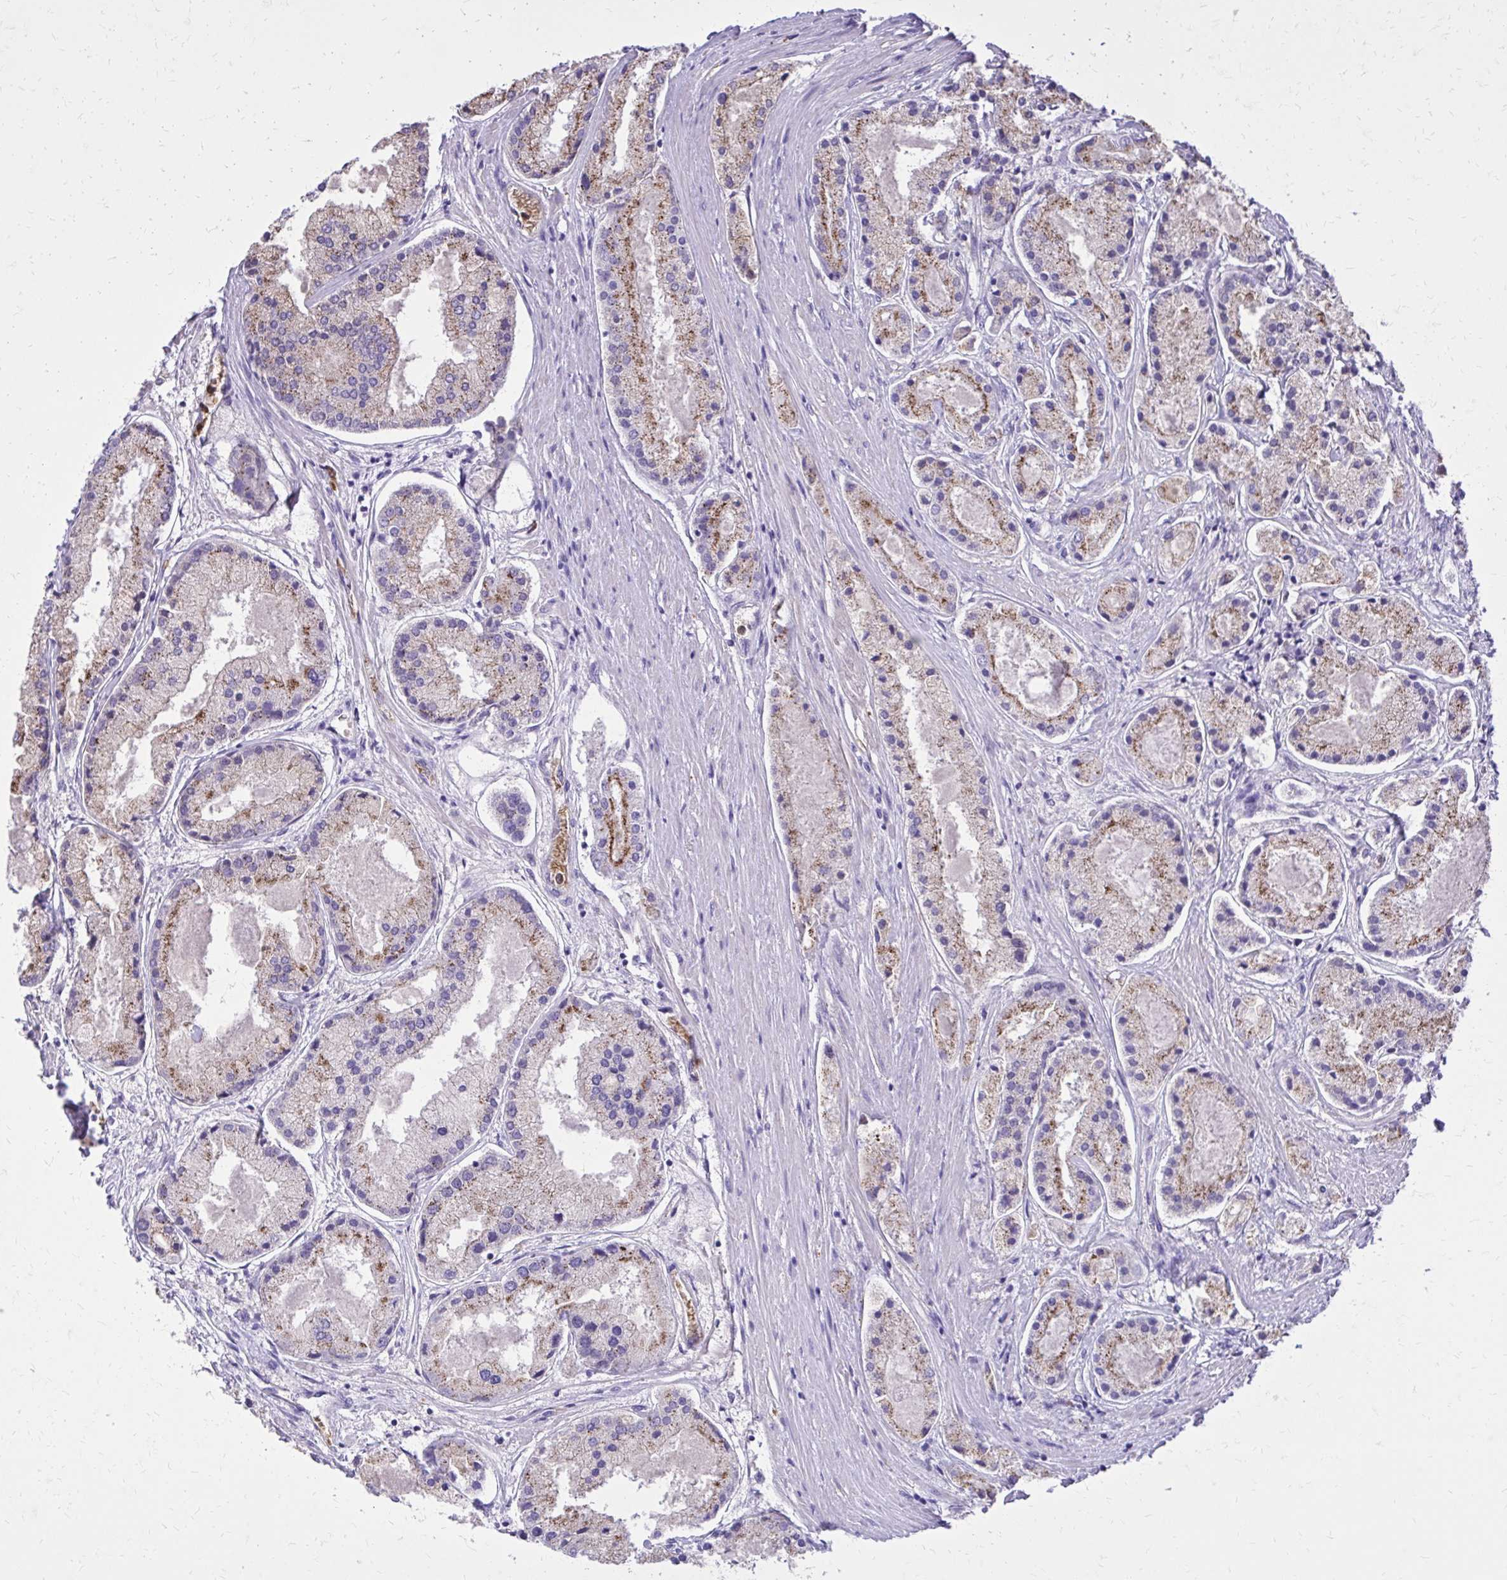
{"staining": {"intensity": "moderate", "quantity": "25%-75%", "location": "cytoplasmic/membranous"}, "tissue": "prostate cancer", "cell_type": "Tumor cells", "image_type": "cancer", "snomed": [{"axis": "morphology", "description": "Adenocarcinoma, High grade"}, {"axis": "topography", "description": "Prostate"}], "caption": "Prostate cancer (adenocarcinoma (high-grade)) stained with DAB (3,3'-diaminobenzidine) IHC demonstrates medium levels of moderate cytoplasmic/membranous expression in approximately 25%-75% of tumor cells. (IHC, brightfield microscopy, high magnification).", "gene": "CAT", "patient": {"sex": "male", "age": 67}}